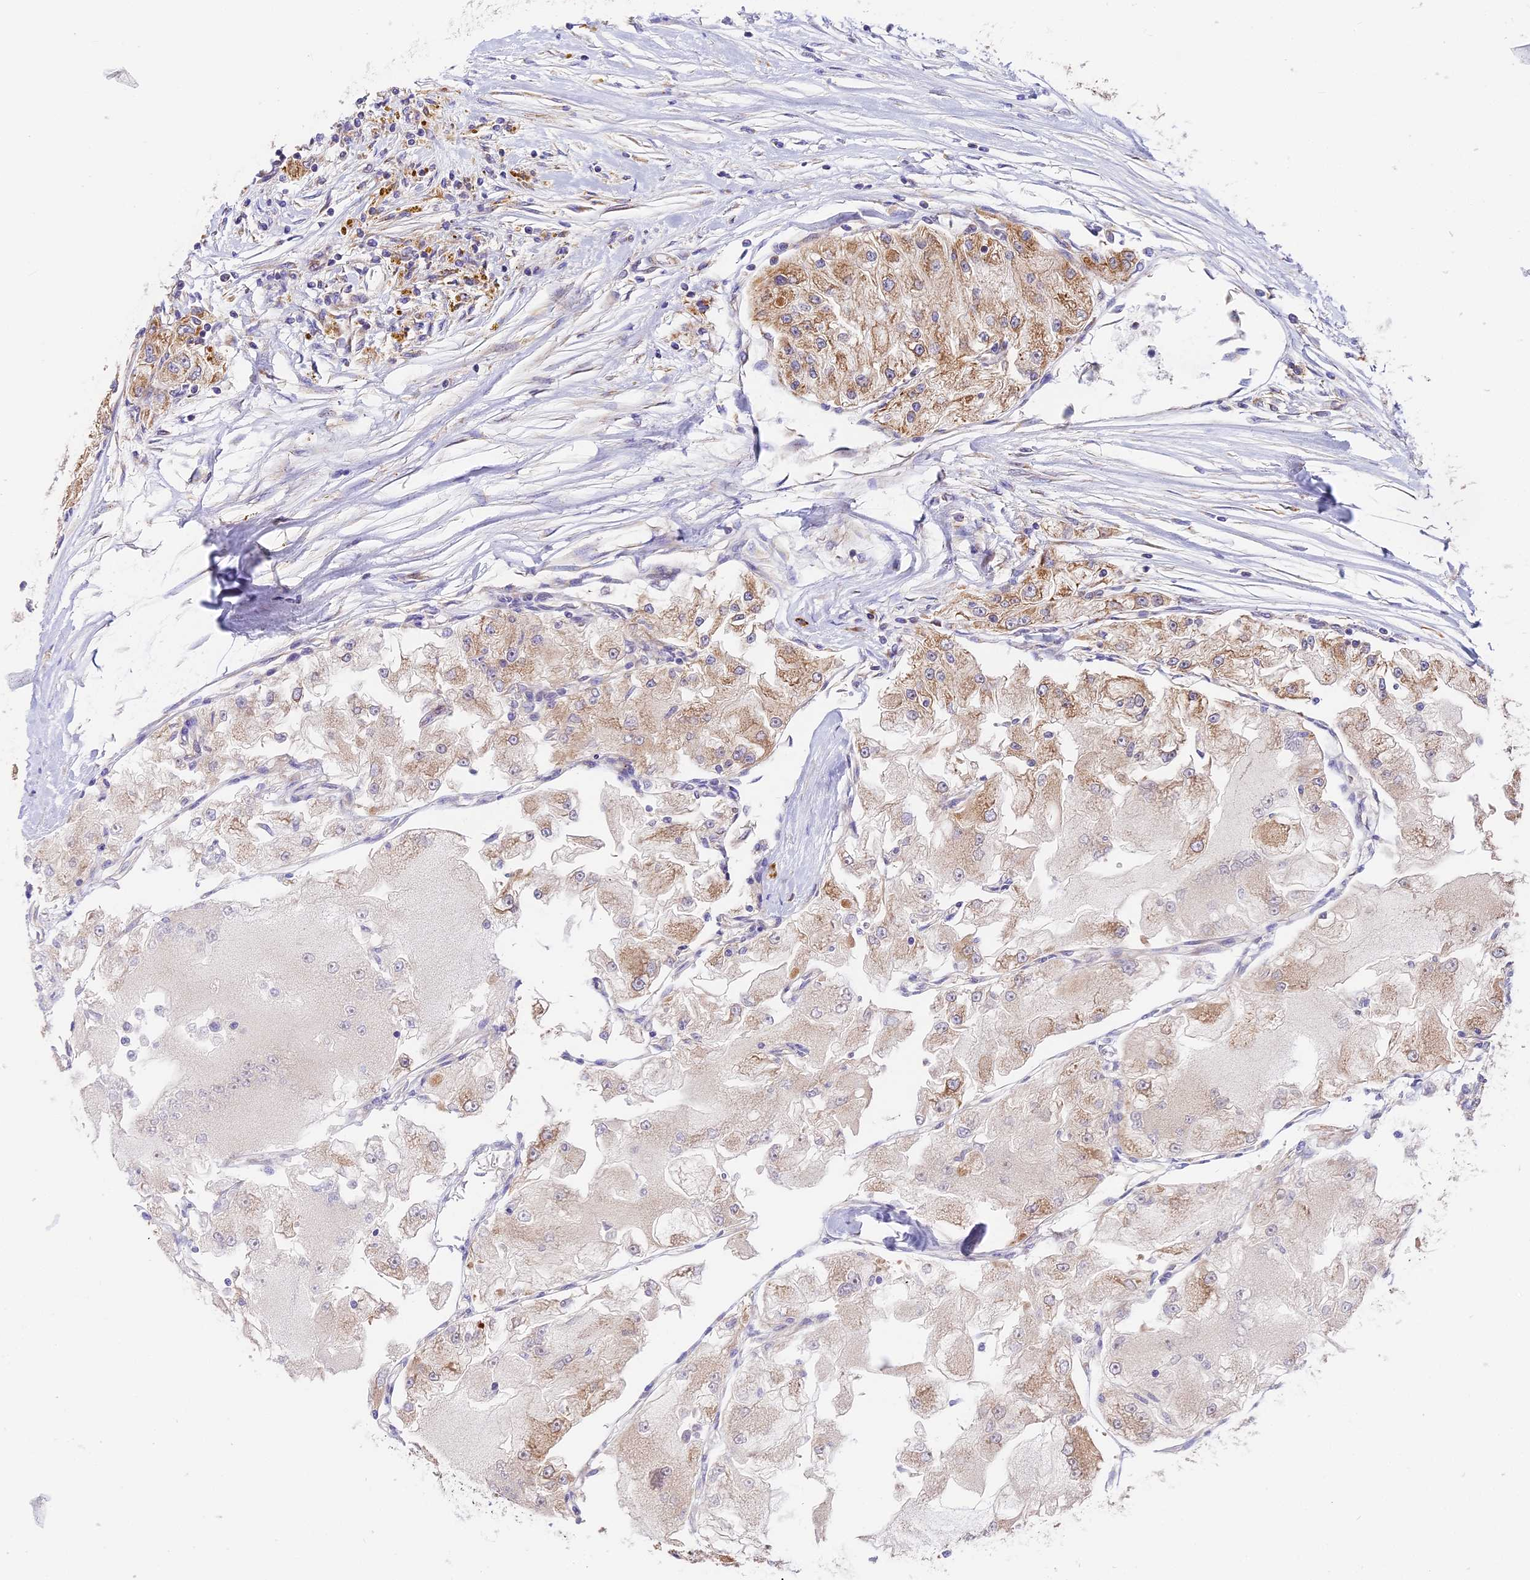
{"staining": {"intensity": "moderate", "quantity": "25%-75%", "location": "cytoplasmic/membranous"}, "tissue": "renal cancer", "cell_type": "Tumor cells", "image_type": "cancer", "snomed": [{"axis": "morphology", "description": "Adenocarcinoma, NOS"}, {"axis": "topography", "description": "Kidney"}], "caption": "A high-resolution photomicrograph shows immunohistochemistry (IHC) staining of adenocarcinoma (renal), which displays moderate cytoplasmic/membranous expression in approximately 25%-75% of tumor cells.", "gene": "MRAS", "patient": {"sex": "female", "age": 72}}